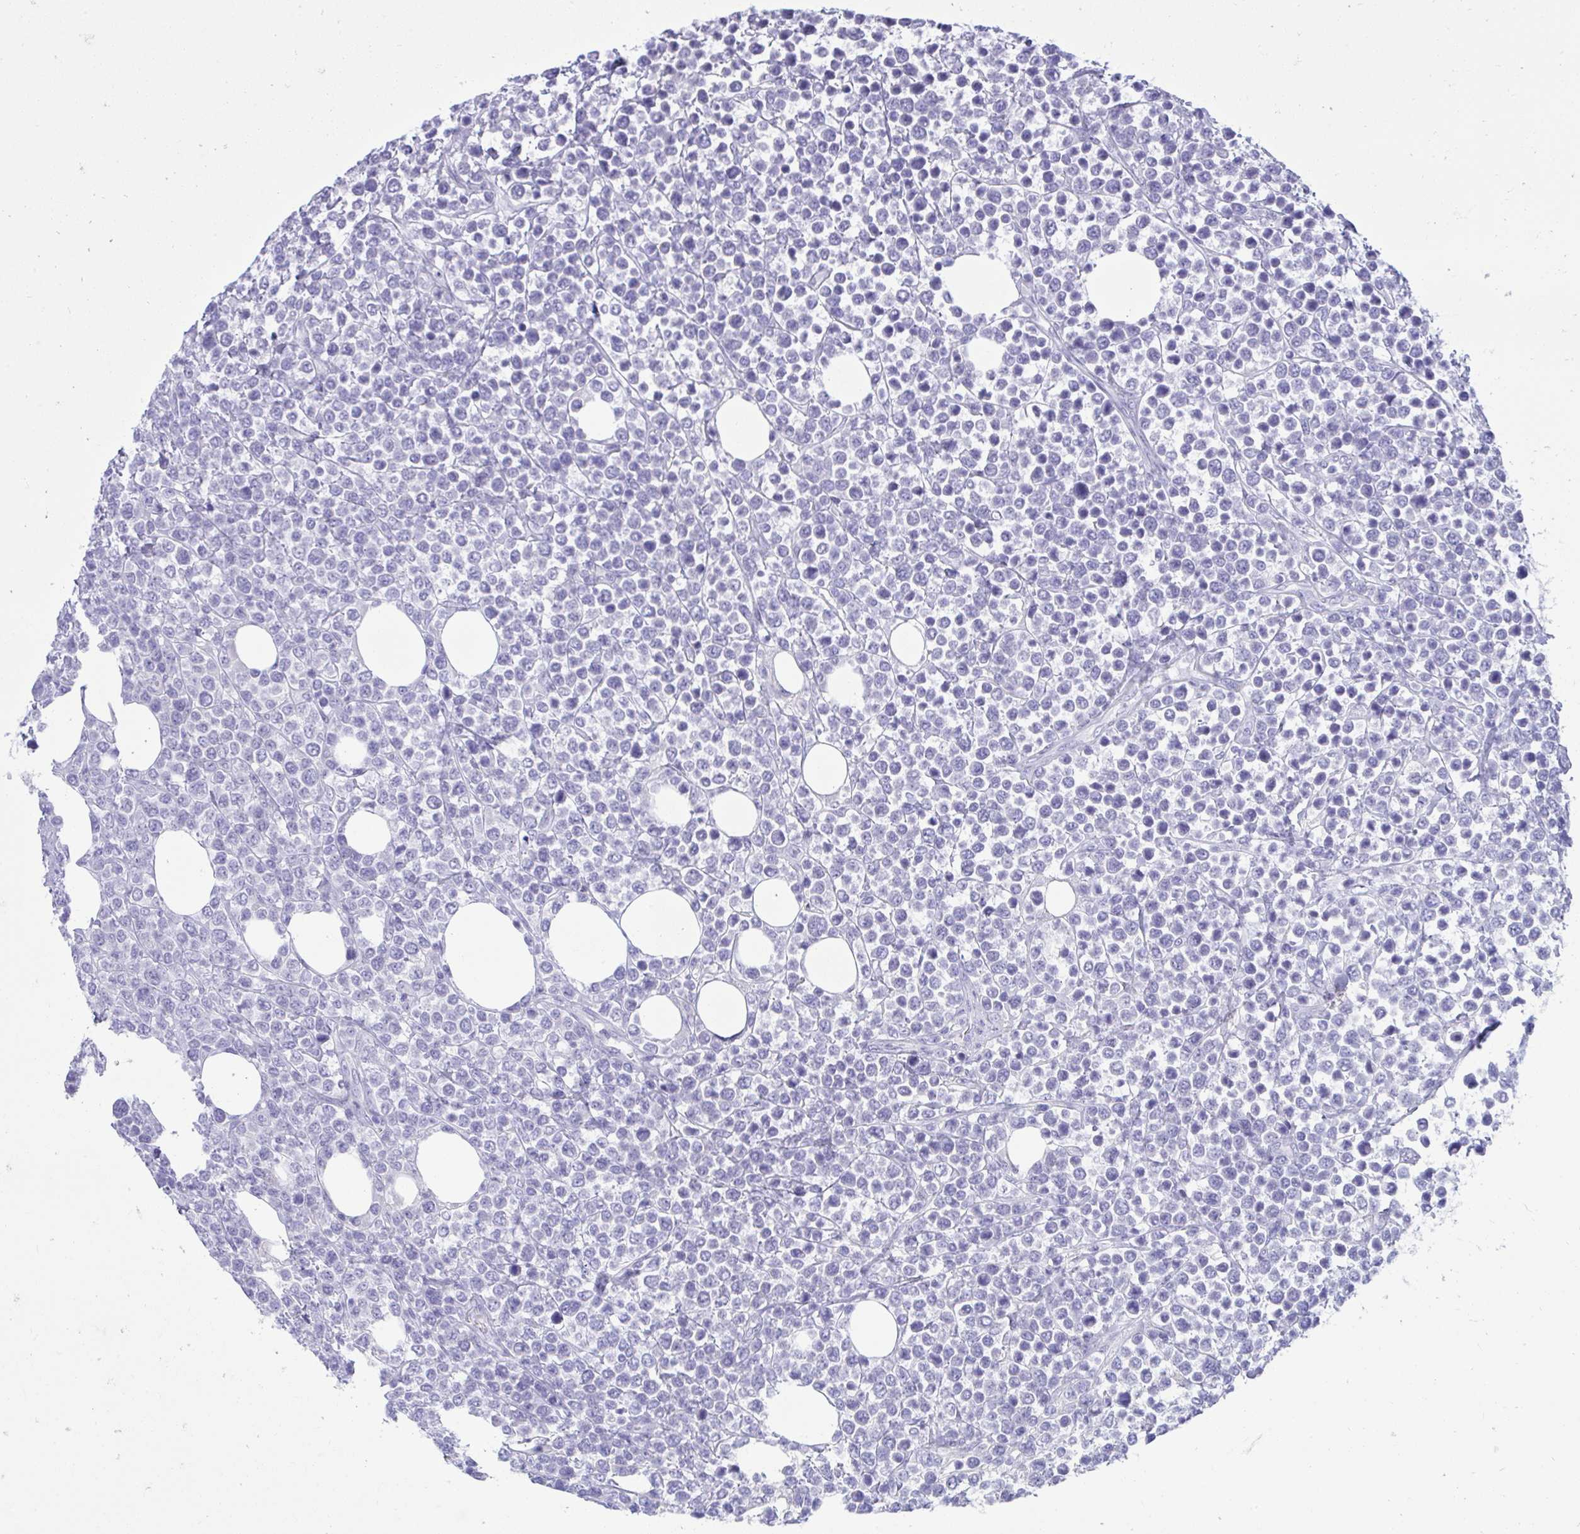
{"staining": {"intensity": "negative", "quantity": "none", "location": "none"}, "tissue": "lymphoma", "cell_type": "Tumor cells", "image_type": "cancer", "snomed": [{"axis": "morphology", "description": "Malignant lymphoma, non-Hodgkin's type, High grade"}, {"axis": "topography", "description": "Soft tissue"}], "caption": "A histopathology image of human lymphoma is negative for staining in tumor cells.", "gene": "PLEKHH1", "patient": {"sex": "female", "age": 56}}